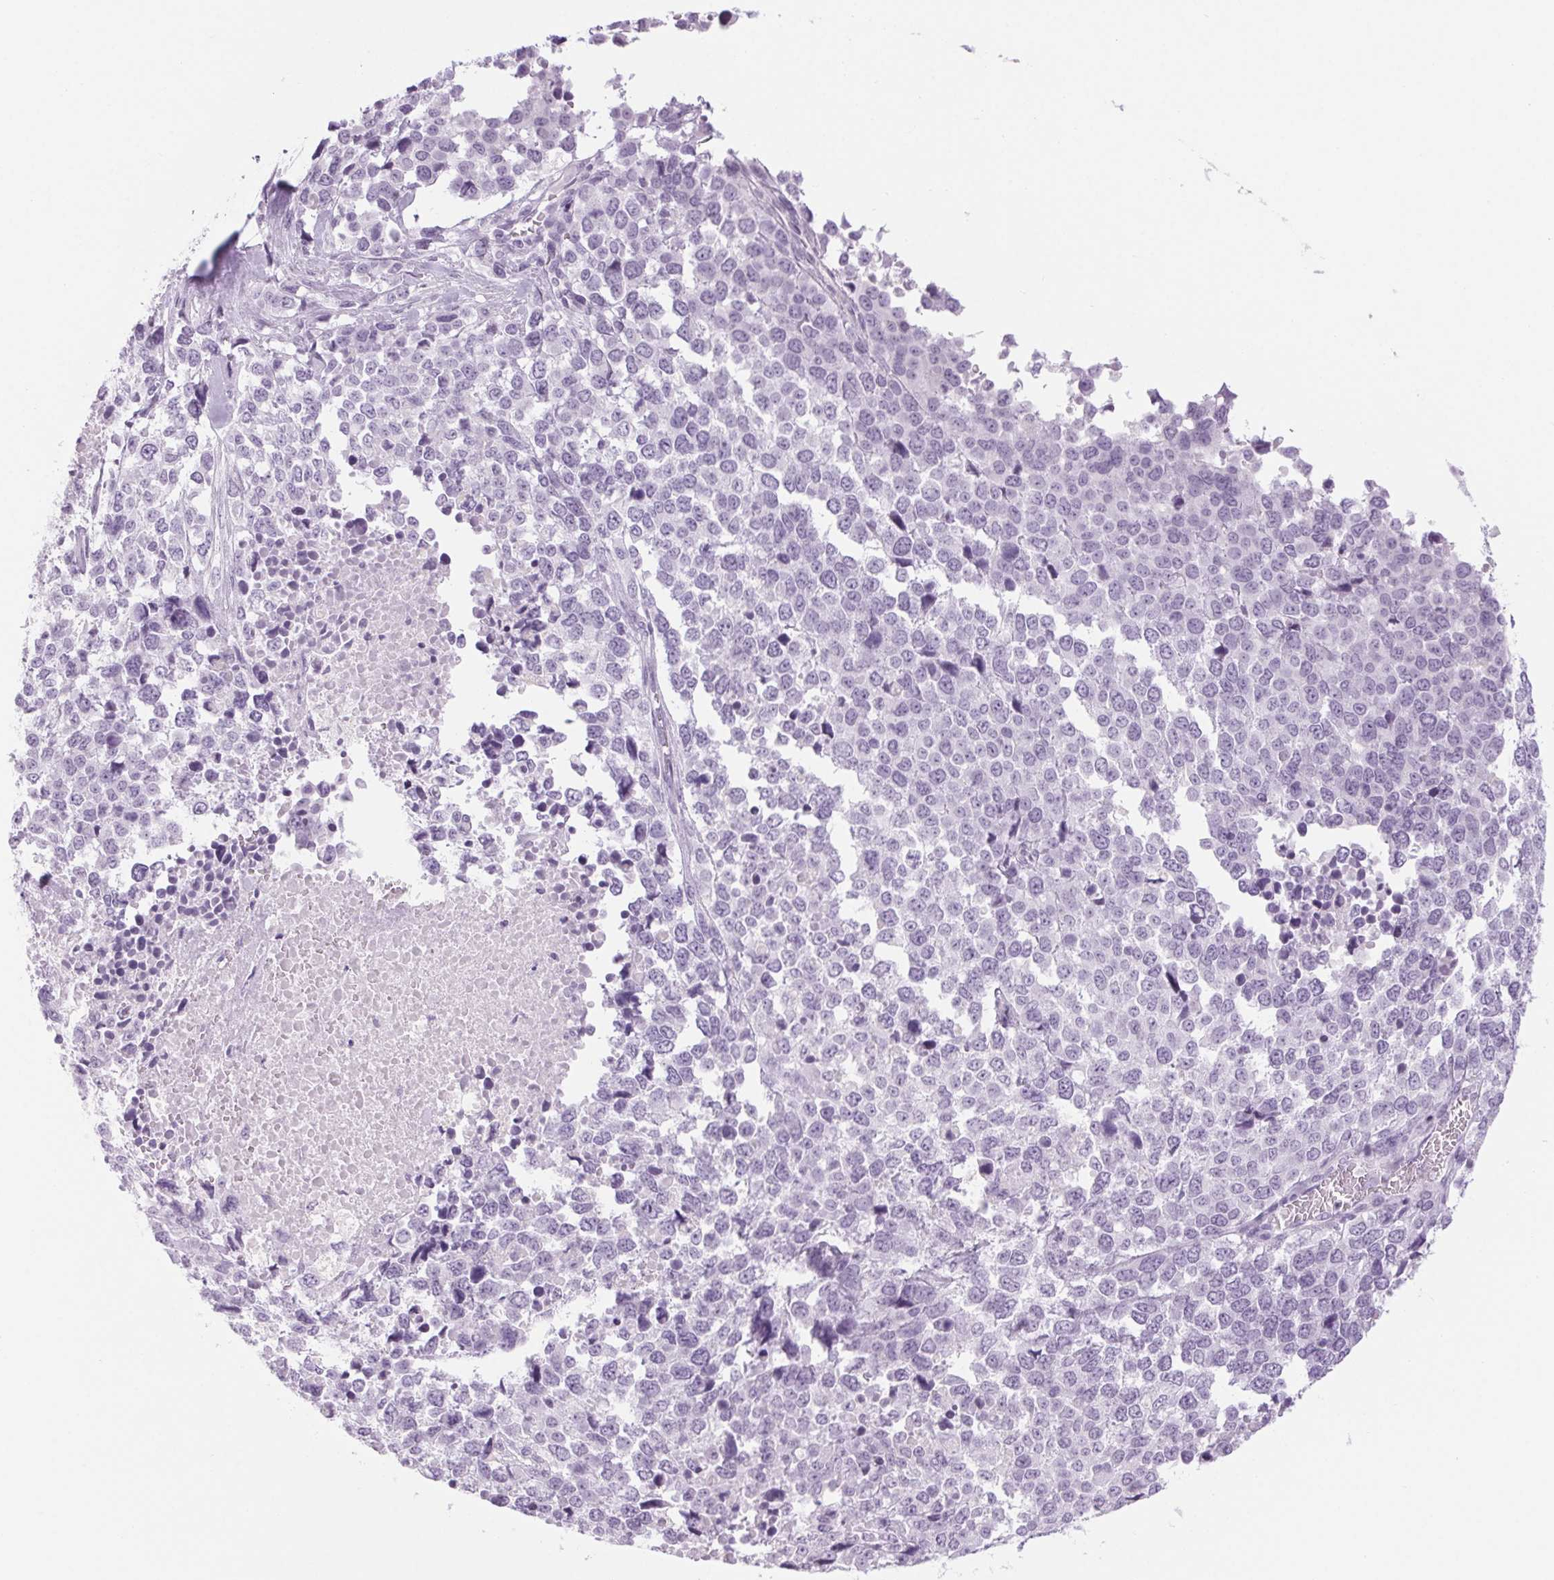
{"staining": {"intensity": "negative", "quantity": "none", "location": "none"}, "tissue": "melanoma", "cell_type": "Tumor cells", "image_type": "cancer", "snomed": [{"axis": "morphology", "description": "Malignant melanoma, Metastatic site"}, {"axis": "topography", "description": "Skin"}], "caption": "This is an immunohistochemistry micrograph of human melanoma. There is no expression in tumor cells.", "gene": "LRP2", "patient": {"sex": "male", "age": 84}}